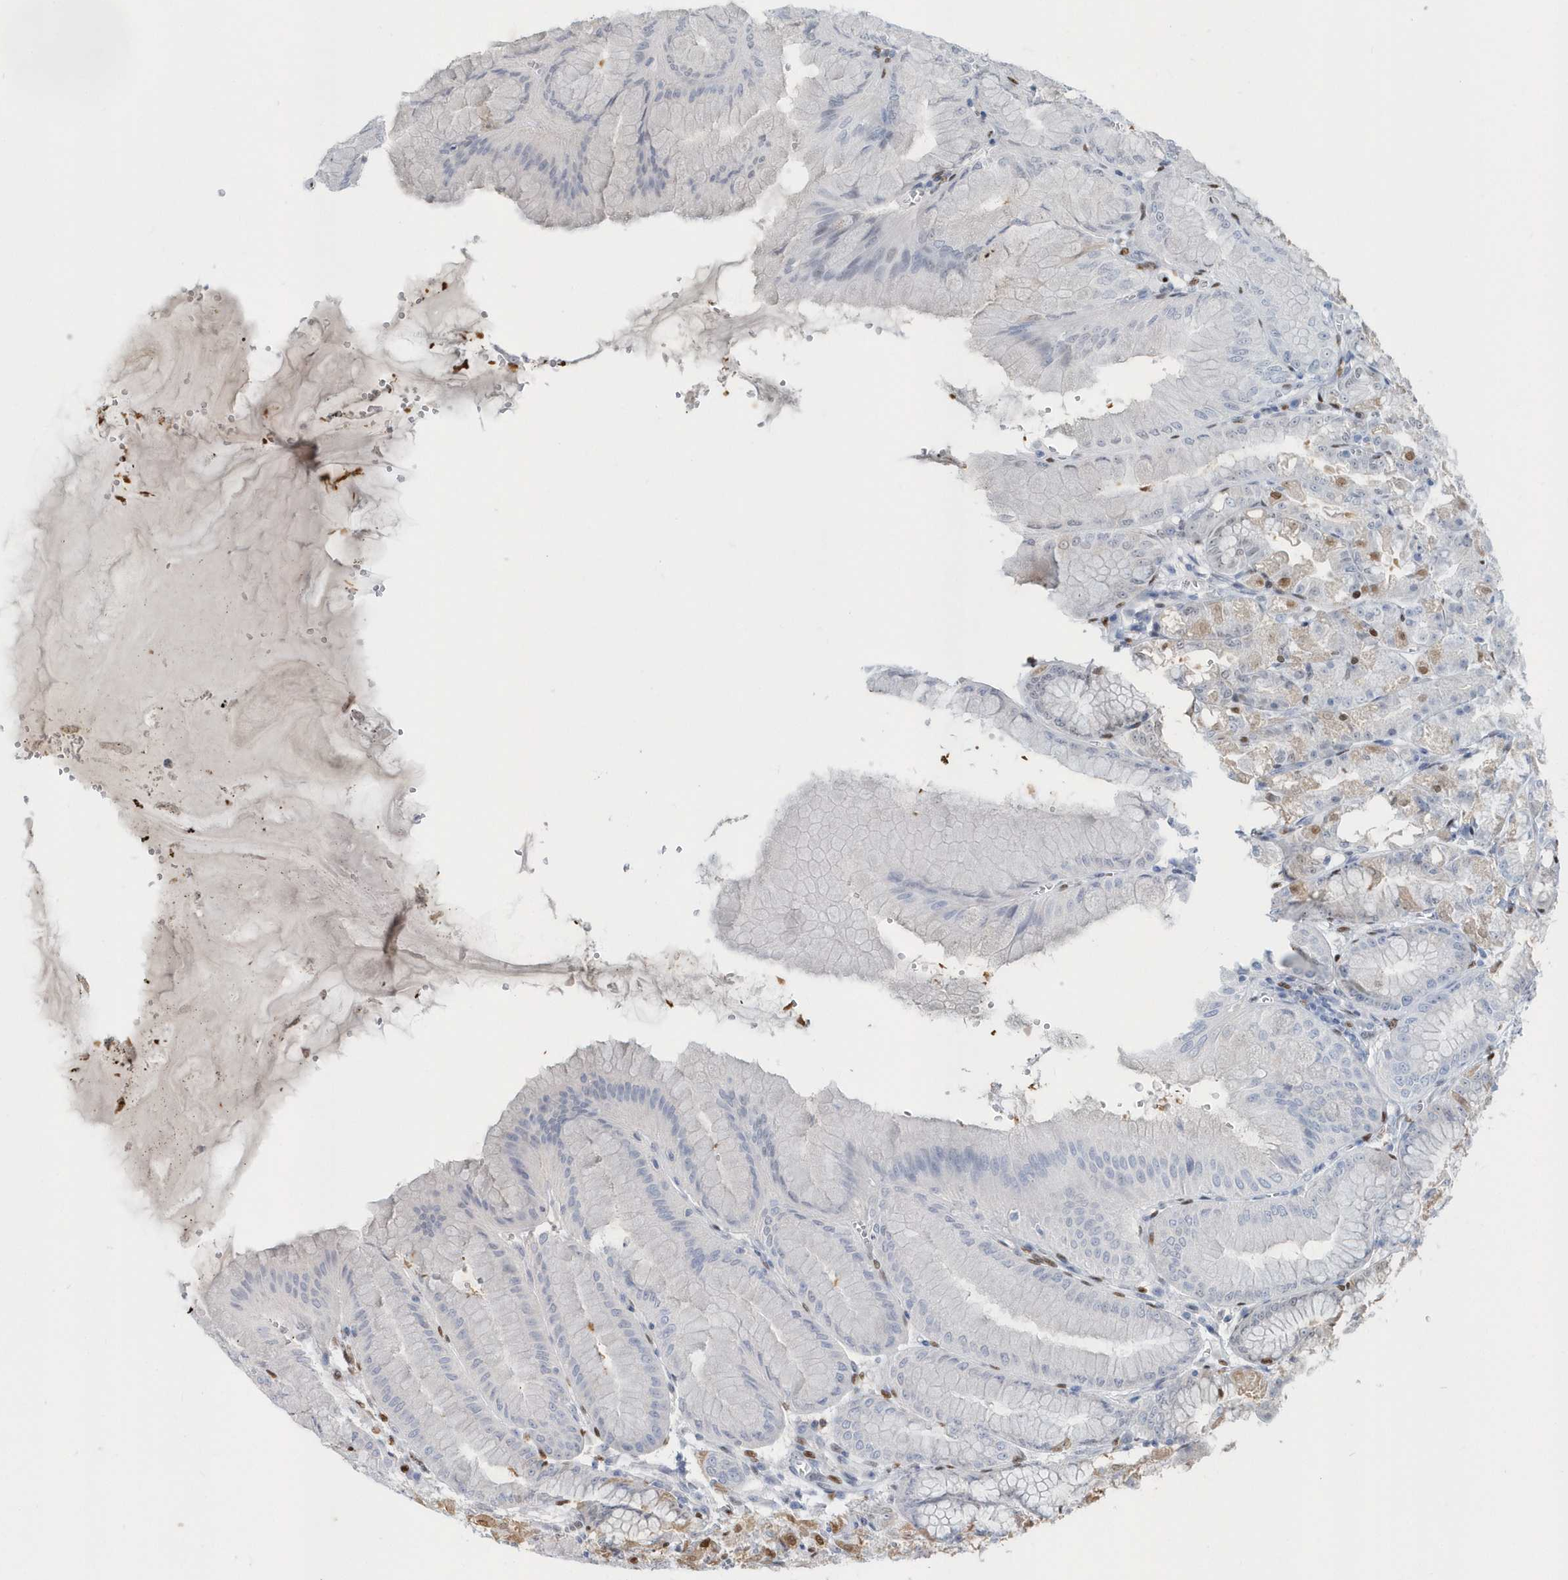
{"staining": {"intensity": "strong", "quantity": "<25%", "location": "nuclear"}, "tissue": "stomach", "cell_type": "Glandular cells", "image_type": "normal", "snomed": [{"axis": "morphology", "description": "Normal tissue, NOS"}, {"axis": "topography", "description": "Stomach, lower"}], "caption": "A photomicrograph showing strong nuclear positivity in approximately <25% of glandular cells in normal stomach, as visualized by brown immunohistochemical staining.", "gene": "MACROH2A2", "patient": {"sex": "male", "age": 71}}